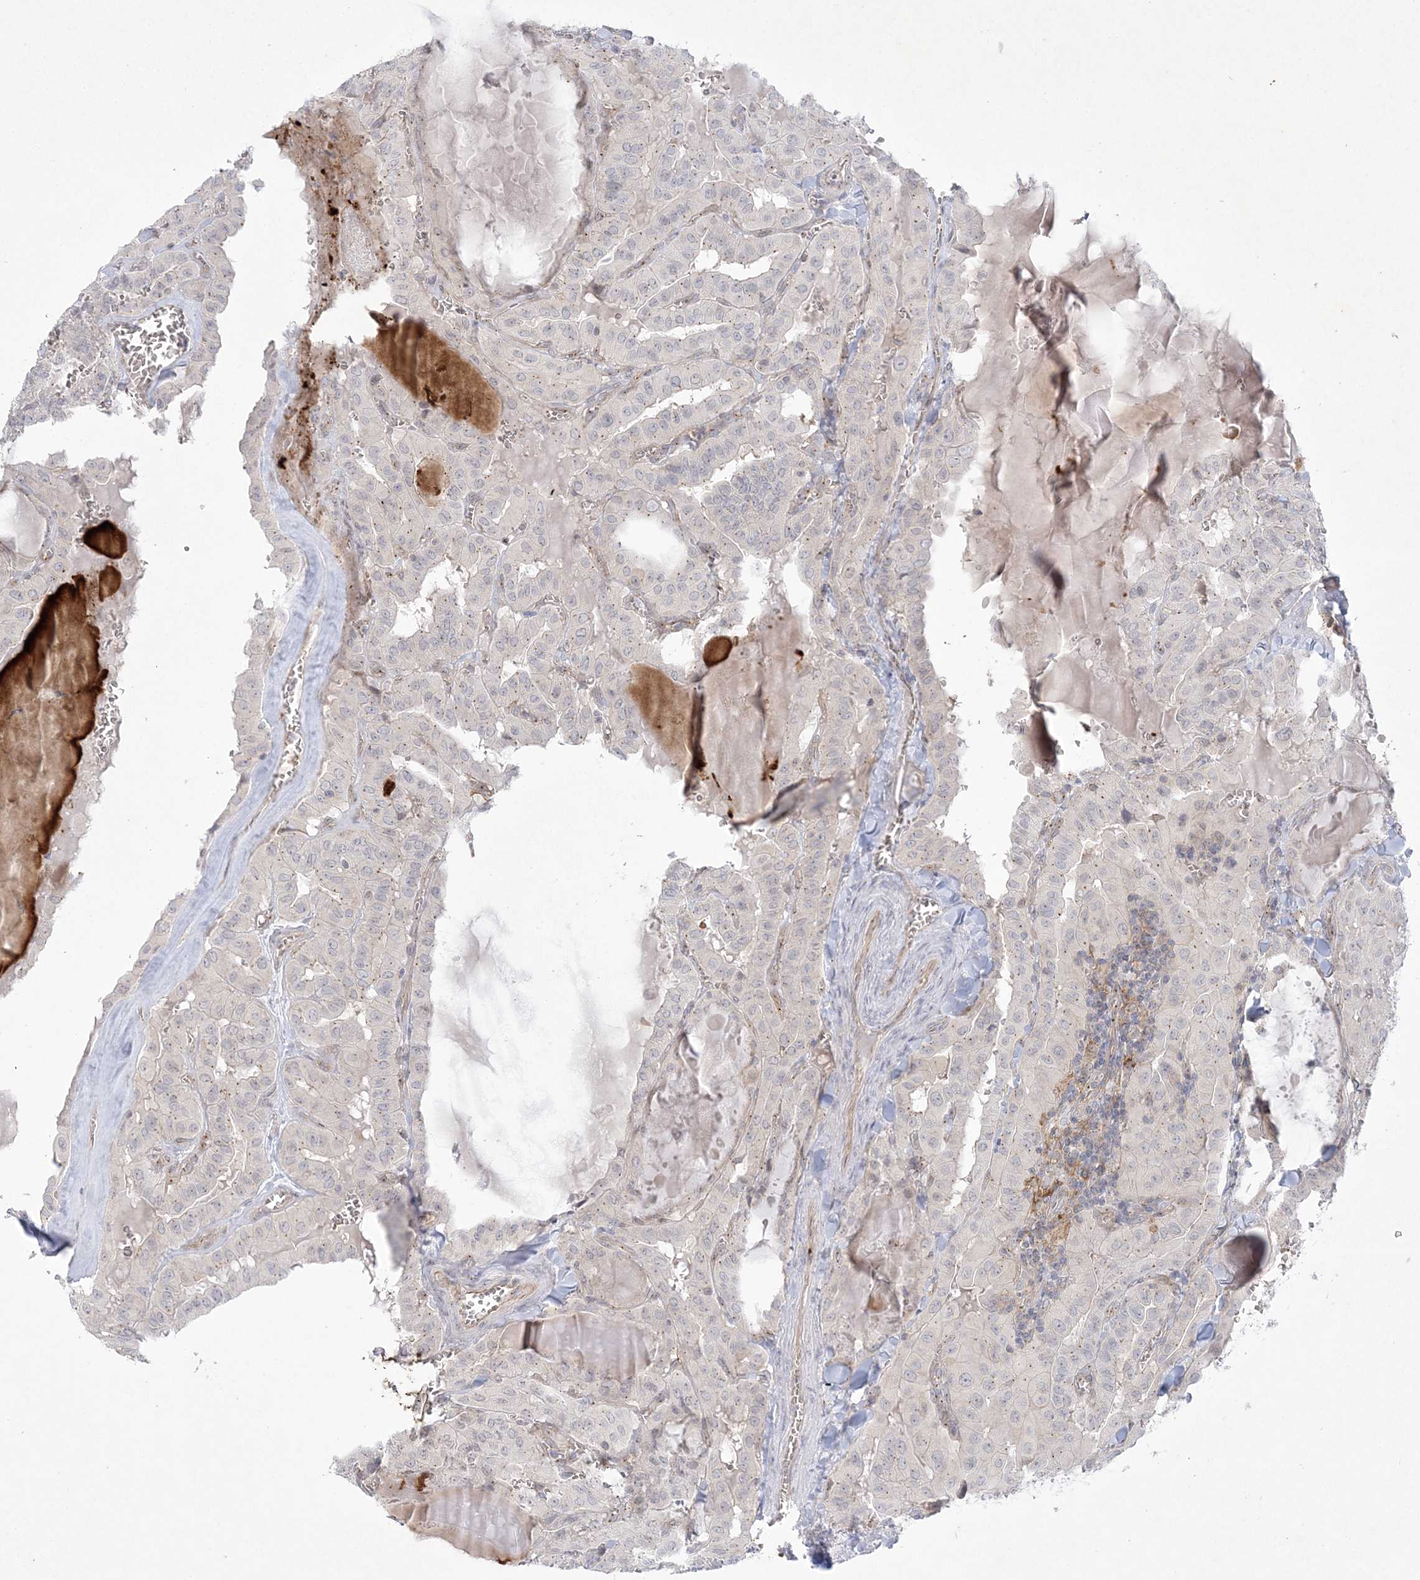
{"staining": {"intensity": "weak", "quantity": "25%-75%", "location": "cytoplasmic/membranous"}, "tissue": "thyroid cancer", "cell_type": "Tumor cells", "image_type": "cancer", "snomed": [{"axis": "morphology", "description": "Papillary adenocarcinoma, NOS"}, {"axis": "topography", "description": "Thyroid gland"}], "caption": "IHC micrograph of neoplastic tissue: human thyroid cancer stained using immunohistochemistry (IHC) reveals low levels of weak protein expression localized specifically in the cytoplasmic/membranous of tumor cells, appearing as a cytoplasmic/membranous brown color.", "gene": "ADAMTS12", "patient": {"sex": "male", "age": 52}}